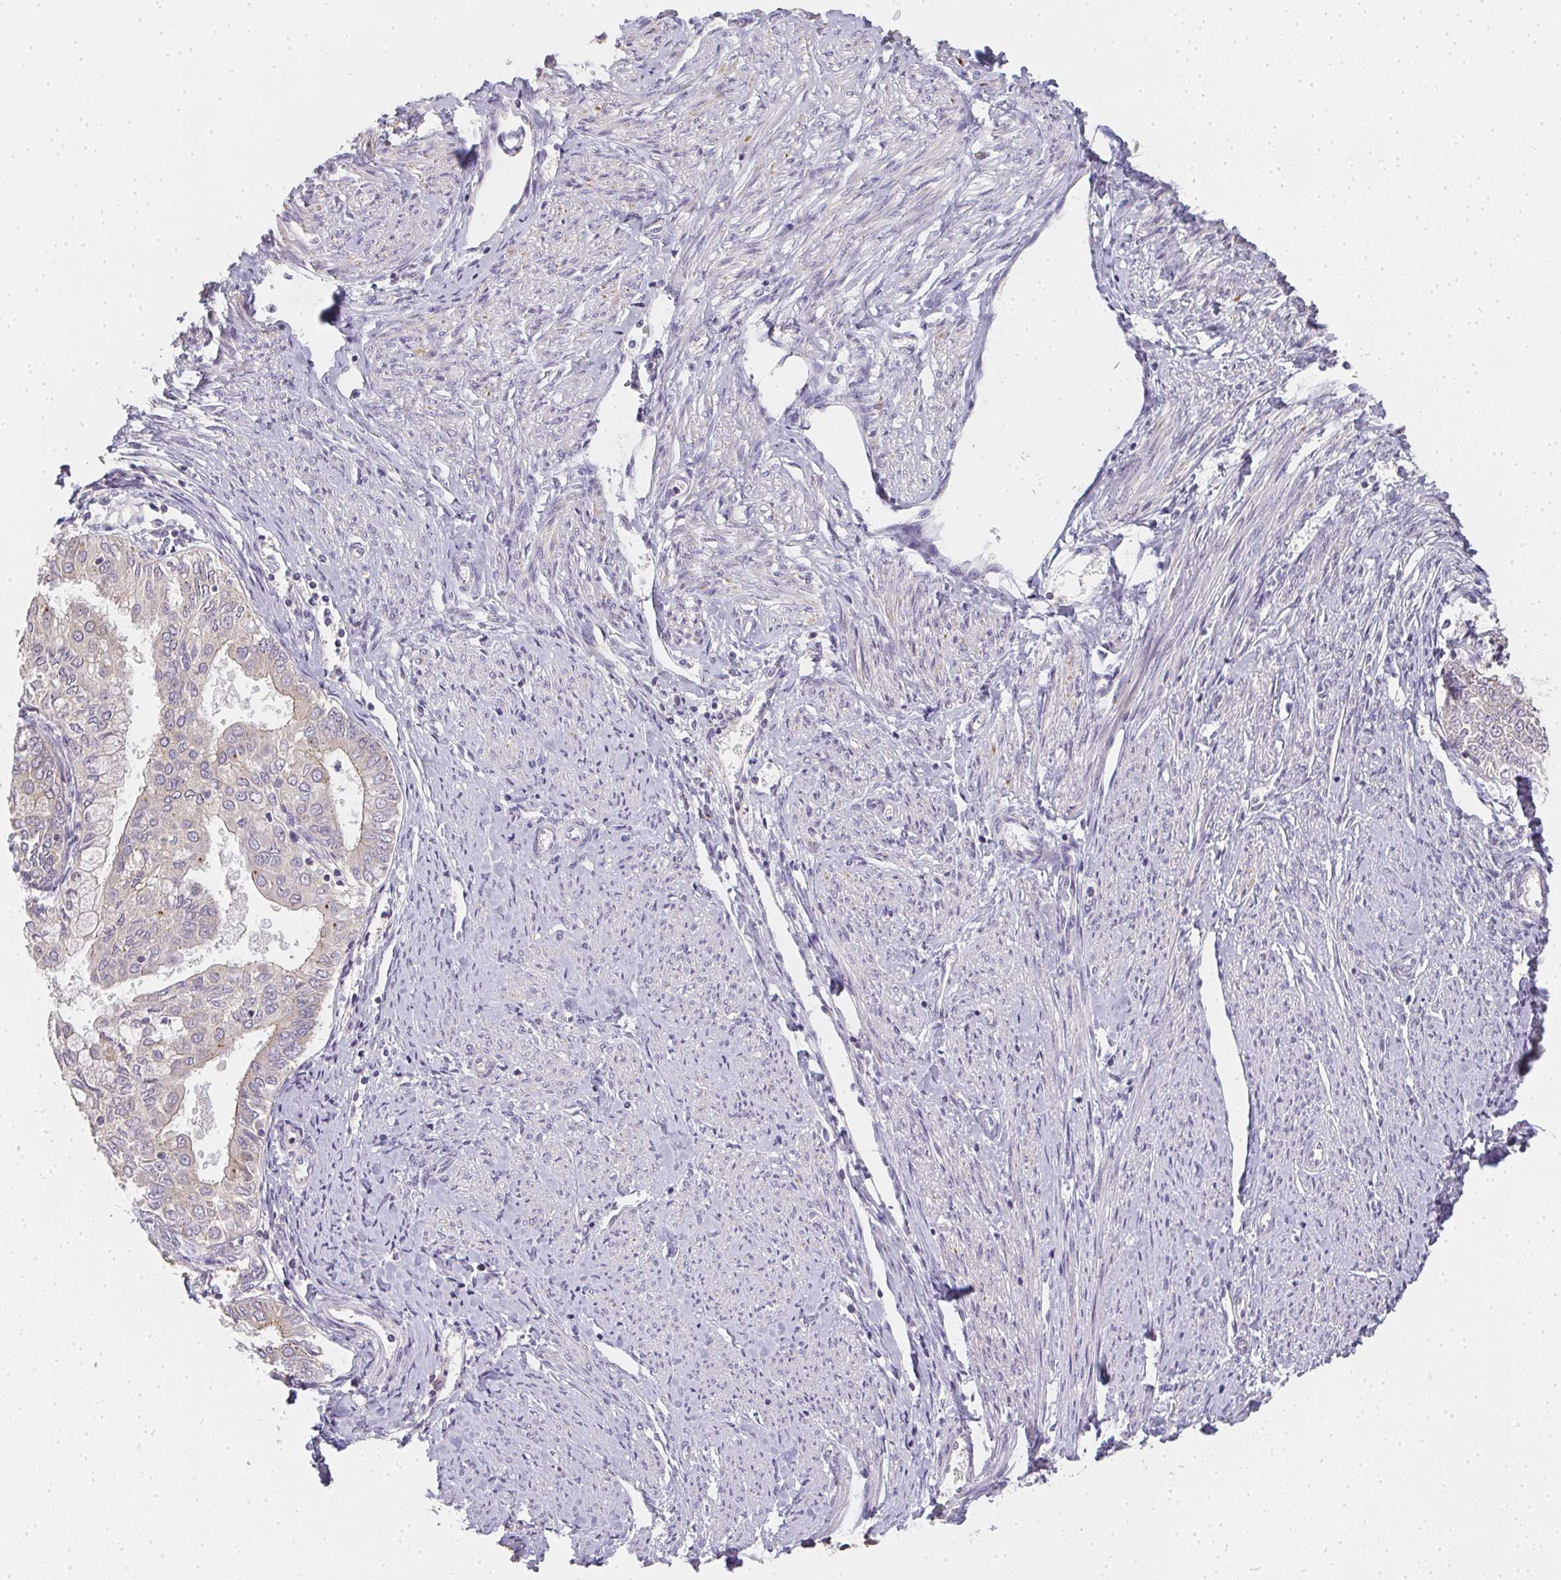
{"staining": {"intensity": "weak", "quantity": "<25%", "location": "cytoplasmic/membranous"}, "tissue": "endometrial cancer", "cell_type": "Tumor cells", "image_type": "cancer", "snomed": [{"axis": "morphology", "description": "Adenocarcinoma, NOS"}, {"axis": "topography", "description": "Endometrium"}], "caption": "Image shows no significant protein positivity in tumor cells of endometrial adenocarcinoma.", "gene": "SLC35B3", "patient": {"sex": "female", "age": 68}}